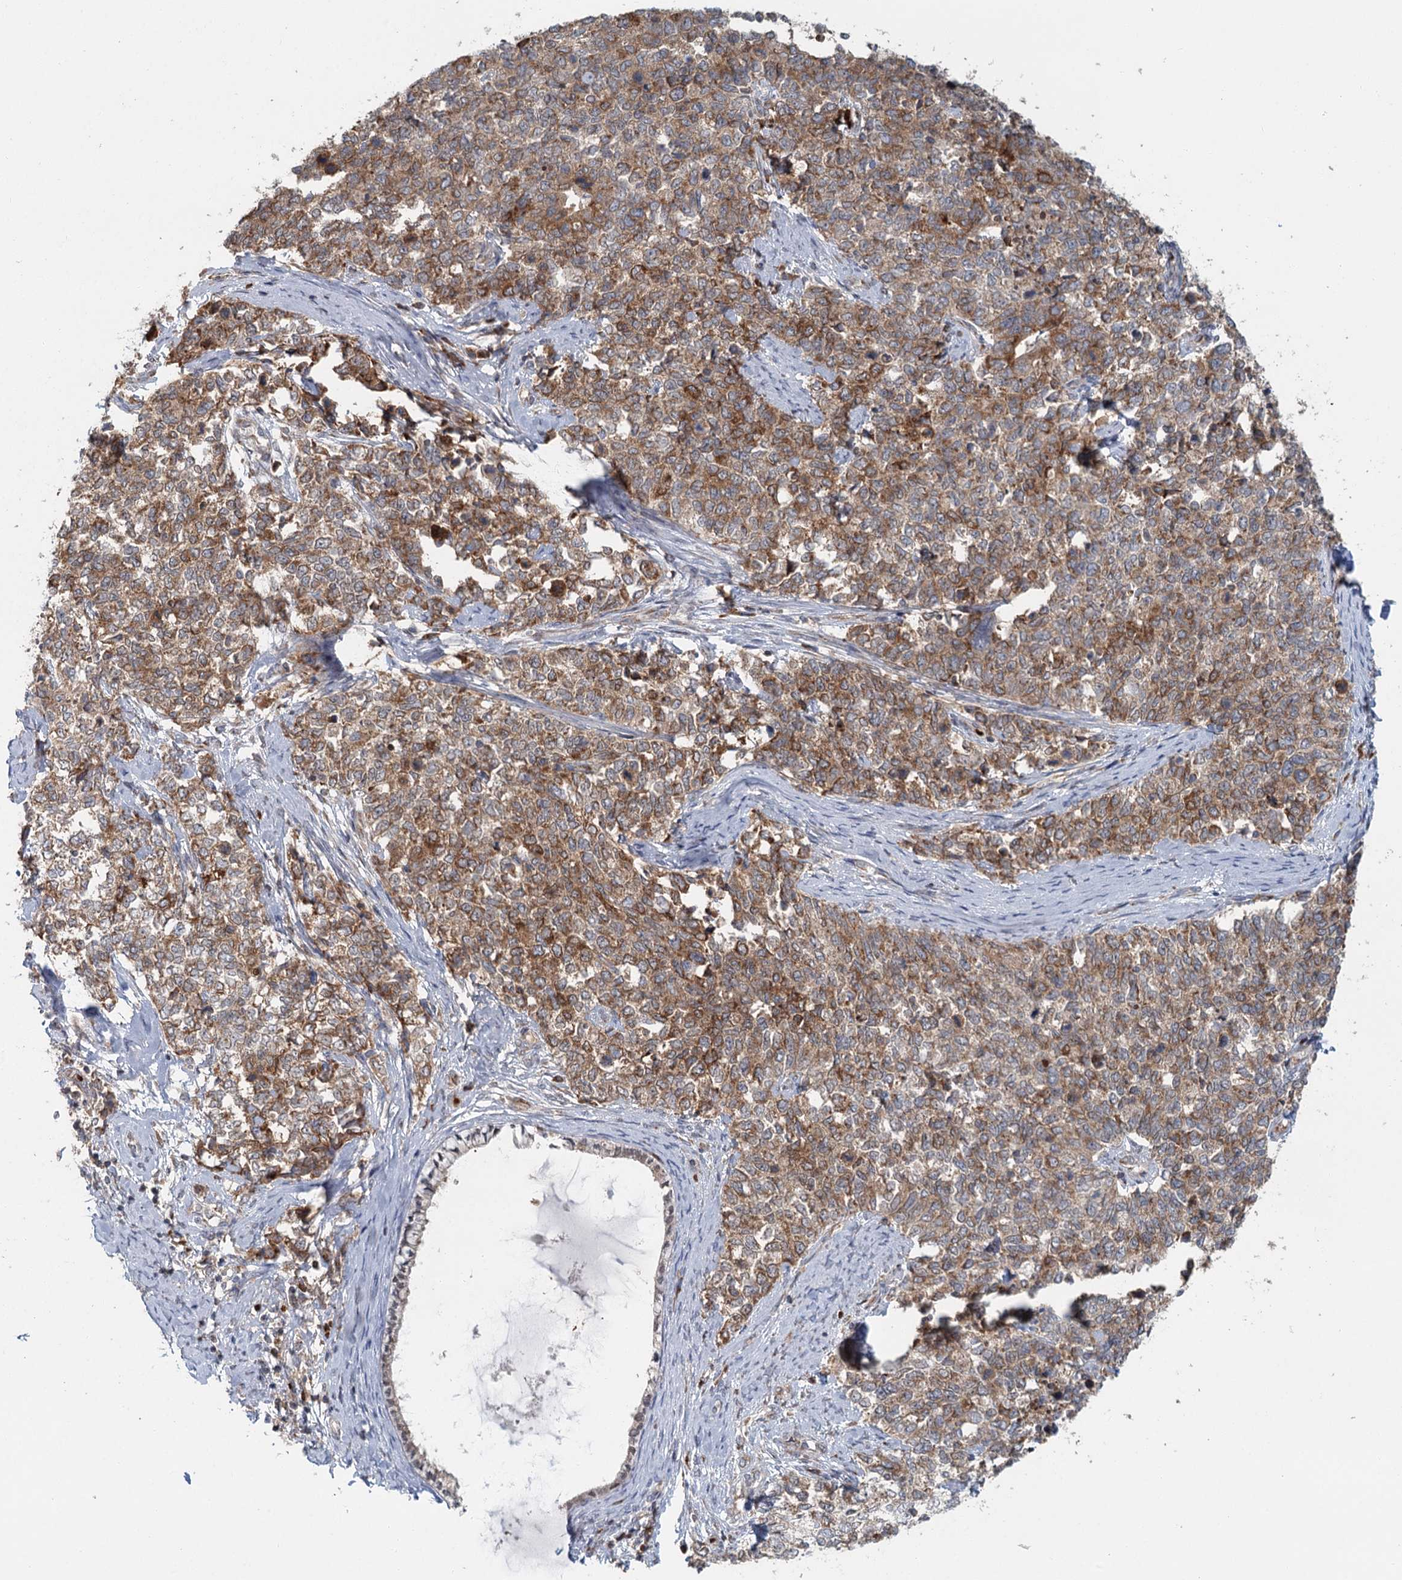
{"staining": {"intensity": "moderate", "quantity": ">75%", "location": "cytoplasmic/membranous"}, "tissue": "cervical cancer", "cell_type": "Tumor cells", "image_type": "cancer", "snomed": [{"axis": "morphology", "description": "Squamous cell carcinoma, NOS"}, {"axis": "topography", "description": "Cervix"}], "caption": "Tumor cells display moderate cytoplasmic/membranous staining in approximately >75% of cells in cervical cancer.", "gene": "ADK", "patient": {"sex": "female", "age": 63}}